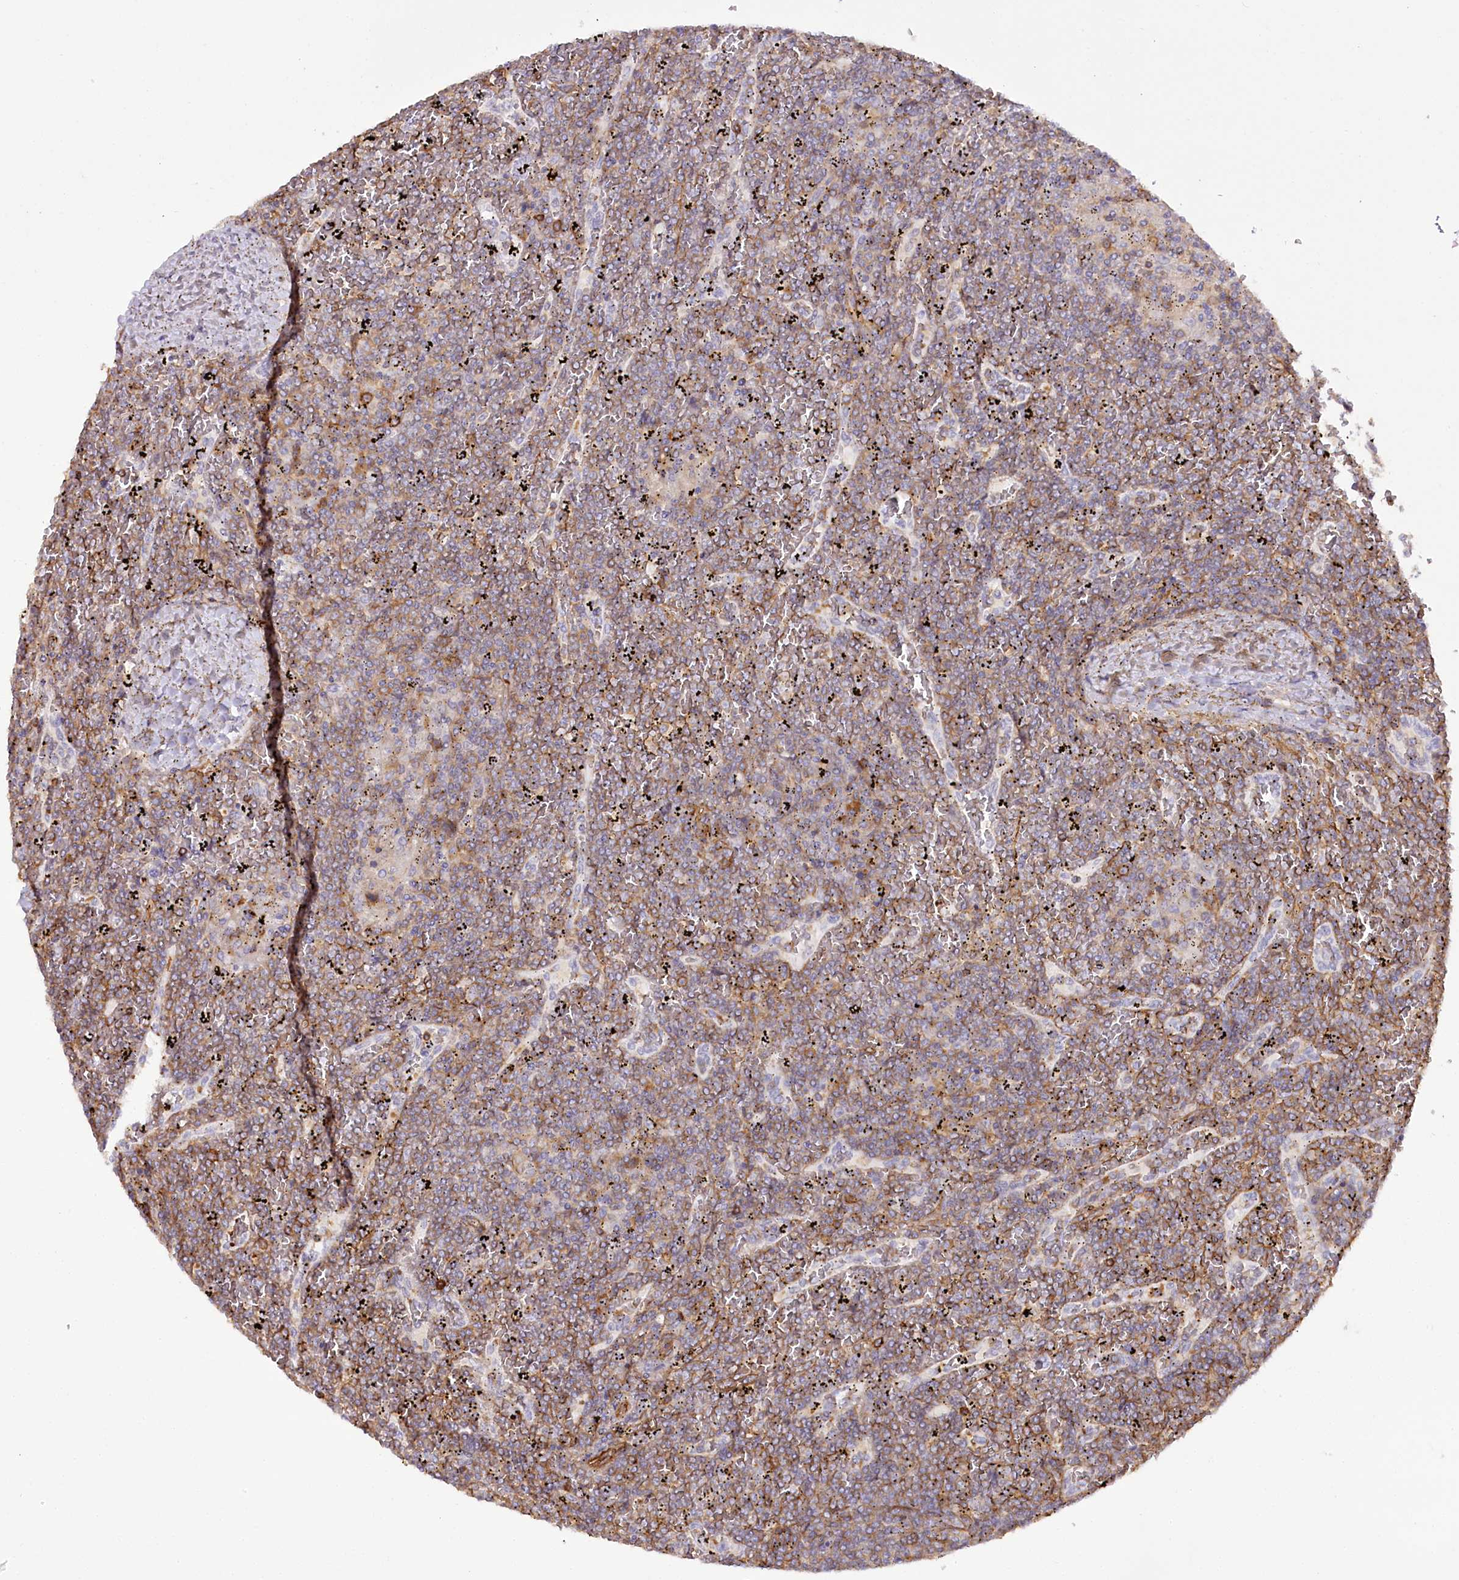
{"staining": {"intensity": "moderate", "quantity": "25%-75%", "location": "cytoplasmic/membranous"}, "tissue": "lymphoma", "cell_type": "Tumor cells", "image_type": "cancer", "snomed": [{"axis": "morphology", "description": "Malignant lymphoma, non-Hodgkin's type, Low grade"}, {"axis": "topography", "description": "Spleen"}], "caption": "A micrograph of lymphoma stained for a protein demonstrates moderate cytoplasmic/membranous brown staining in tumor cells.", "gene": "SYNPO2", "patient": {"sex": "female", "age": 19}}